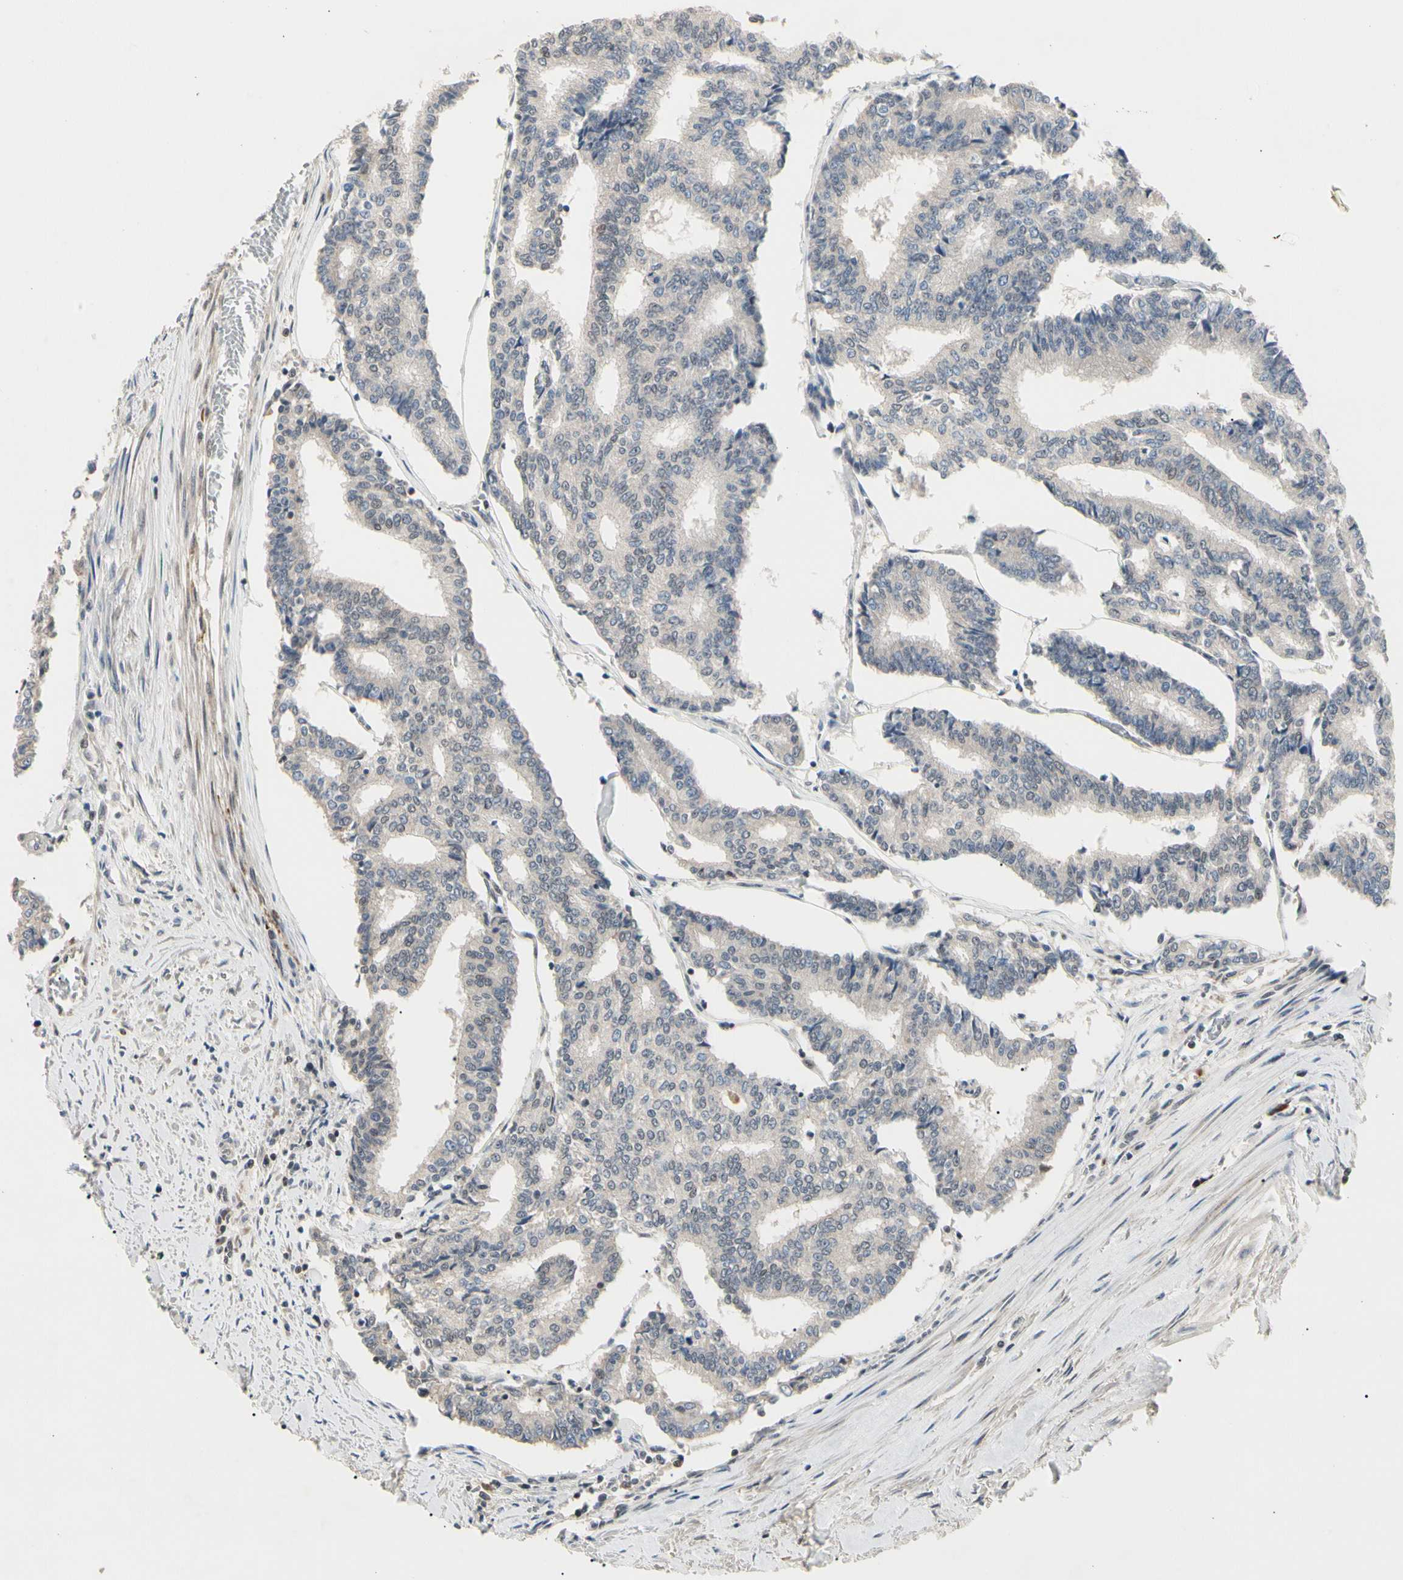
{"staining": {"intensity": "negative", "quantity": "none", "location": "none"}, "tissue": "prostate cancer", "cell_type": "Tumor cells", "image_type": "cancer", "snomed": [{"axis": "morphology", "description": "Adenocarcinoma, High grade"}, {"axis": "topography", "description": "Prostate"}], "caption": "Immunohistochemistry (IHC) photomicrograph of neoplastic tissue: human prostate cancer (adenocarcinoma (high-grade)) stained with DAB (3,3'-diaminobenzidine) exhibits no significant protein staining in tumor cells.", "gene": "GREM1", "patient": {"sex": "male", "age": 55}}